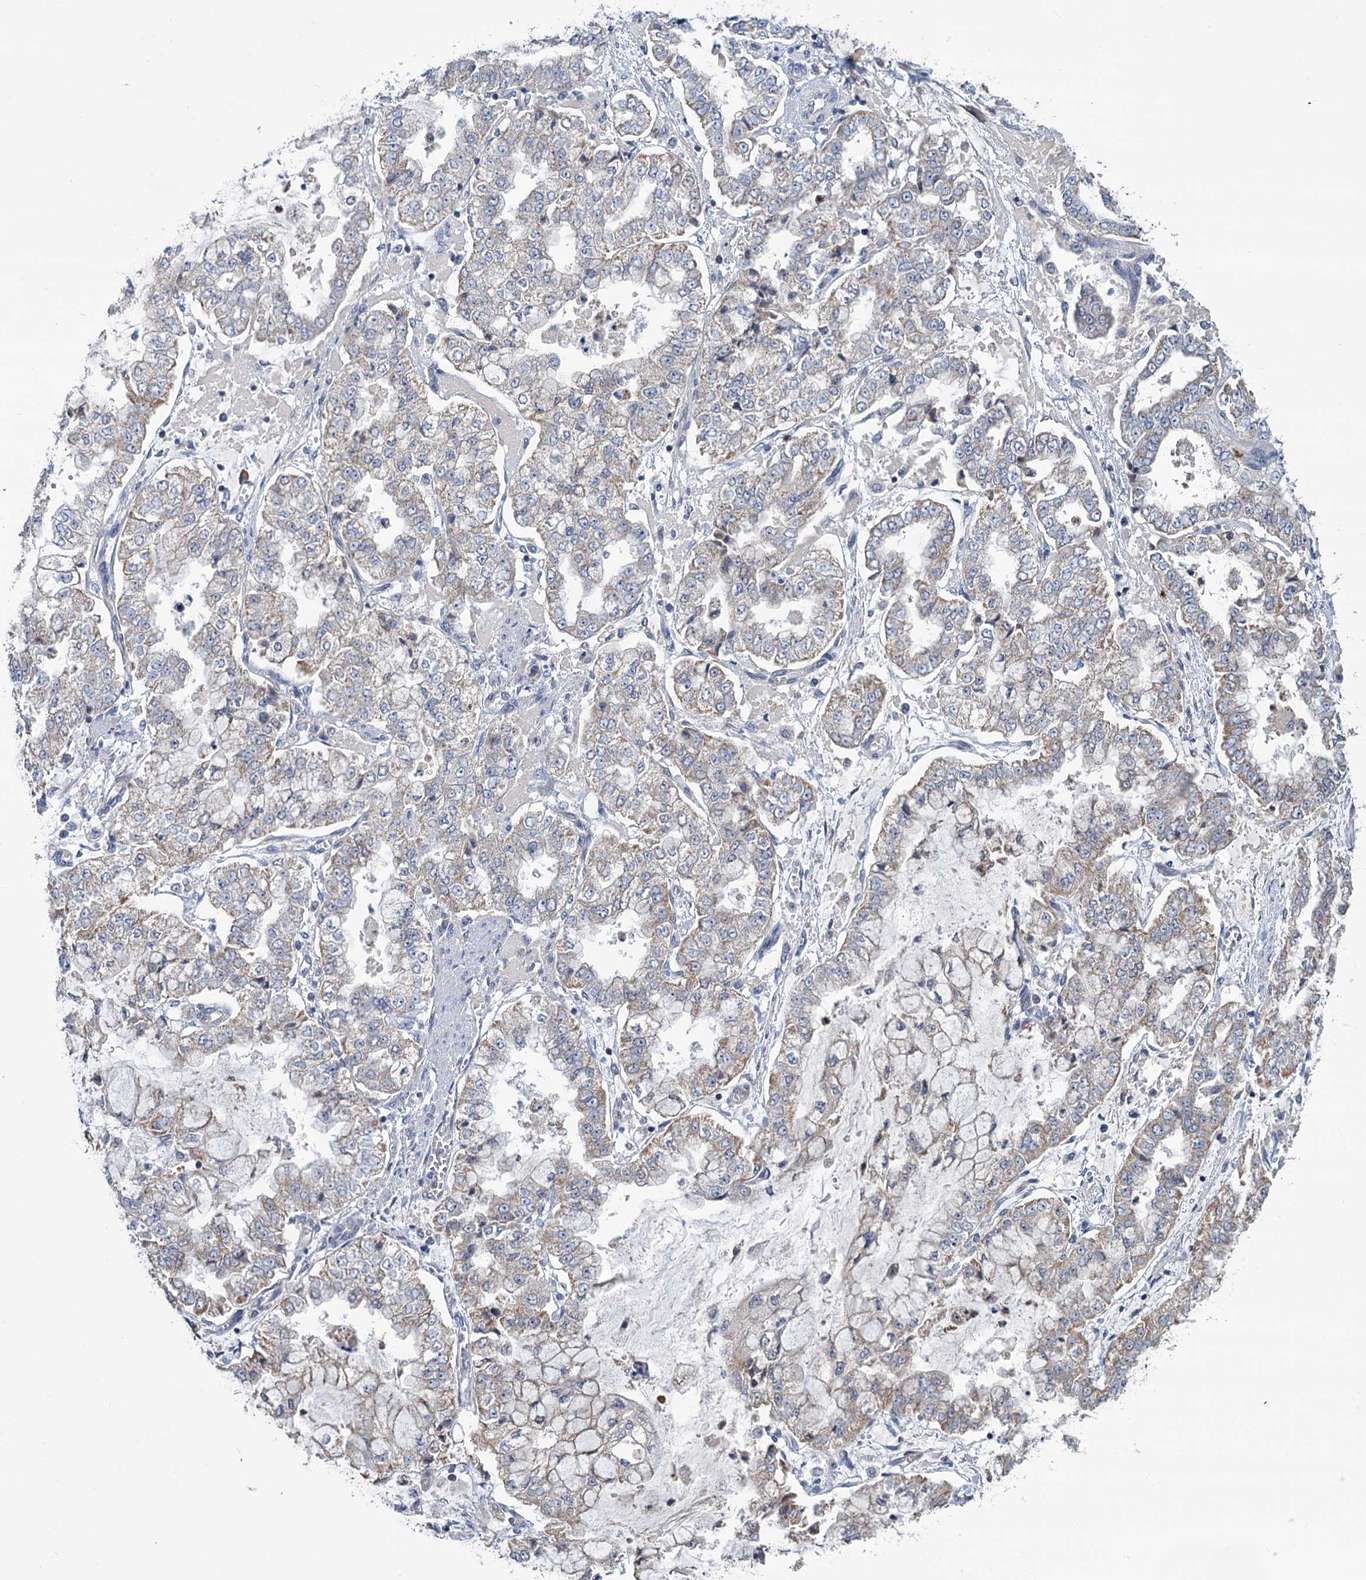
{"staining": {"intensity": "weak", "quantity": "<25%", "location": "cytoplasmic/membranous"}, "tissue": "stomach cancer", "cell_type": "Tumor cells", "image_type": "cancer", "snomed": [{"axis": "morphology", "description": "Adenocarcinoma, NOS"}, {"axis": "topography", "description": "Stomach"}], "caption": "High power microscopy micrograph of an immunohistochemistry image of stomach cancer (adenocarcinoma), revealing no significant positivity in tumor cells. (Brightfield microscopy of DAB (3,3'-diaminobenzidine) IHC at high magnification).", "gene": "DYNC2H1", "patient": {"sex": "male", "age": 76}}